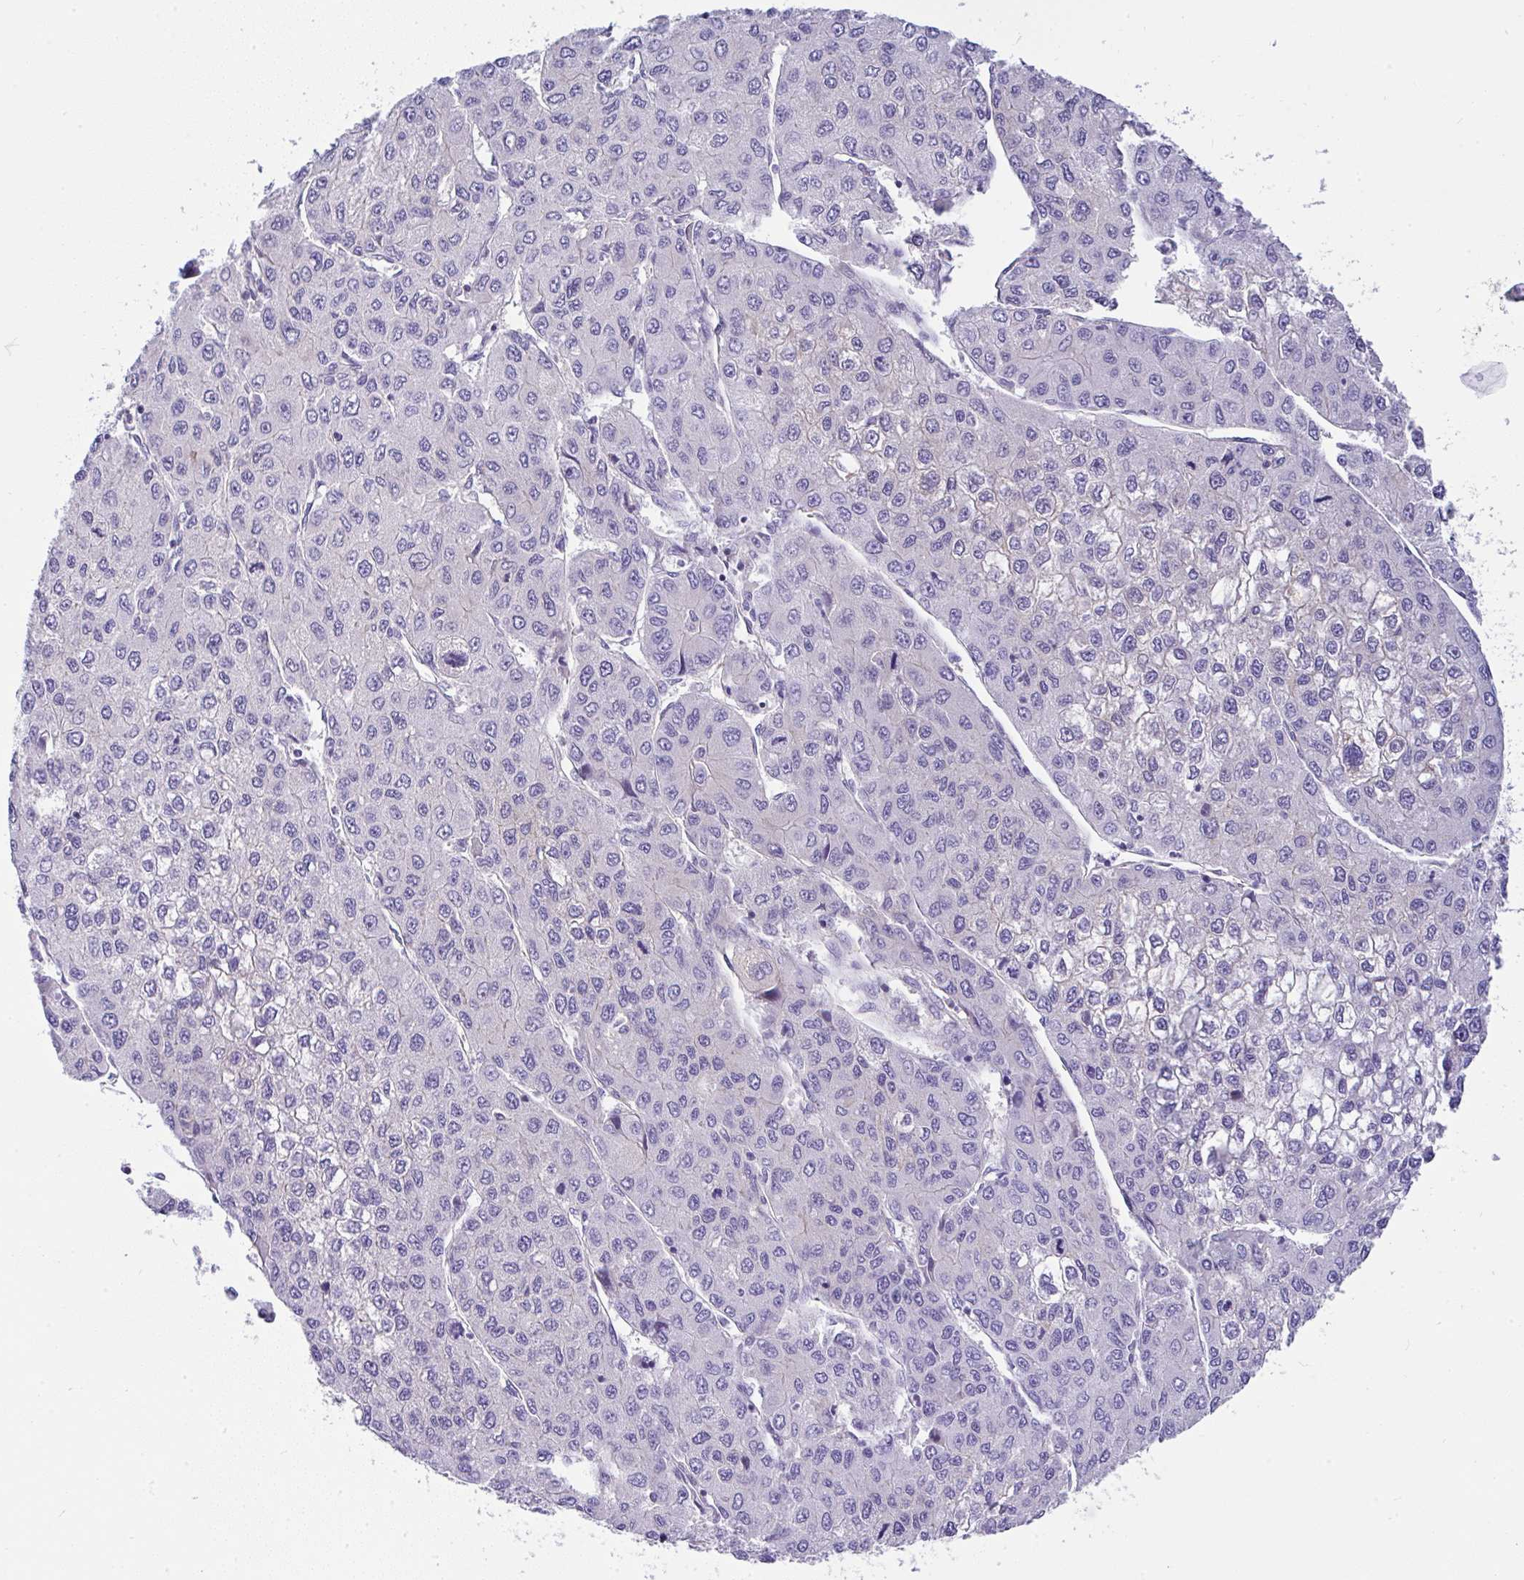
{"staining": {"intensity": "negative", "quantity": "none", "location": "none"}, "tissue": "liver cancer", "cell_type": "Tumor cells", "image_type": "cancer", "snomed": [{"axis": "morphology", "description": "Carcinoma, Hepatocellular, NOS"}, {"axis": "topography", "description": "Liver"}], "caption": "Human liver cancer (hepatocellular carcinoma) stained for a protein using immunohistochemistry demonstrates no staining in tumor cells.", "gene": "FAM177A1", "patient": {"sex": "female", "age": 66}}